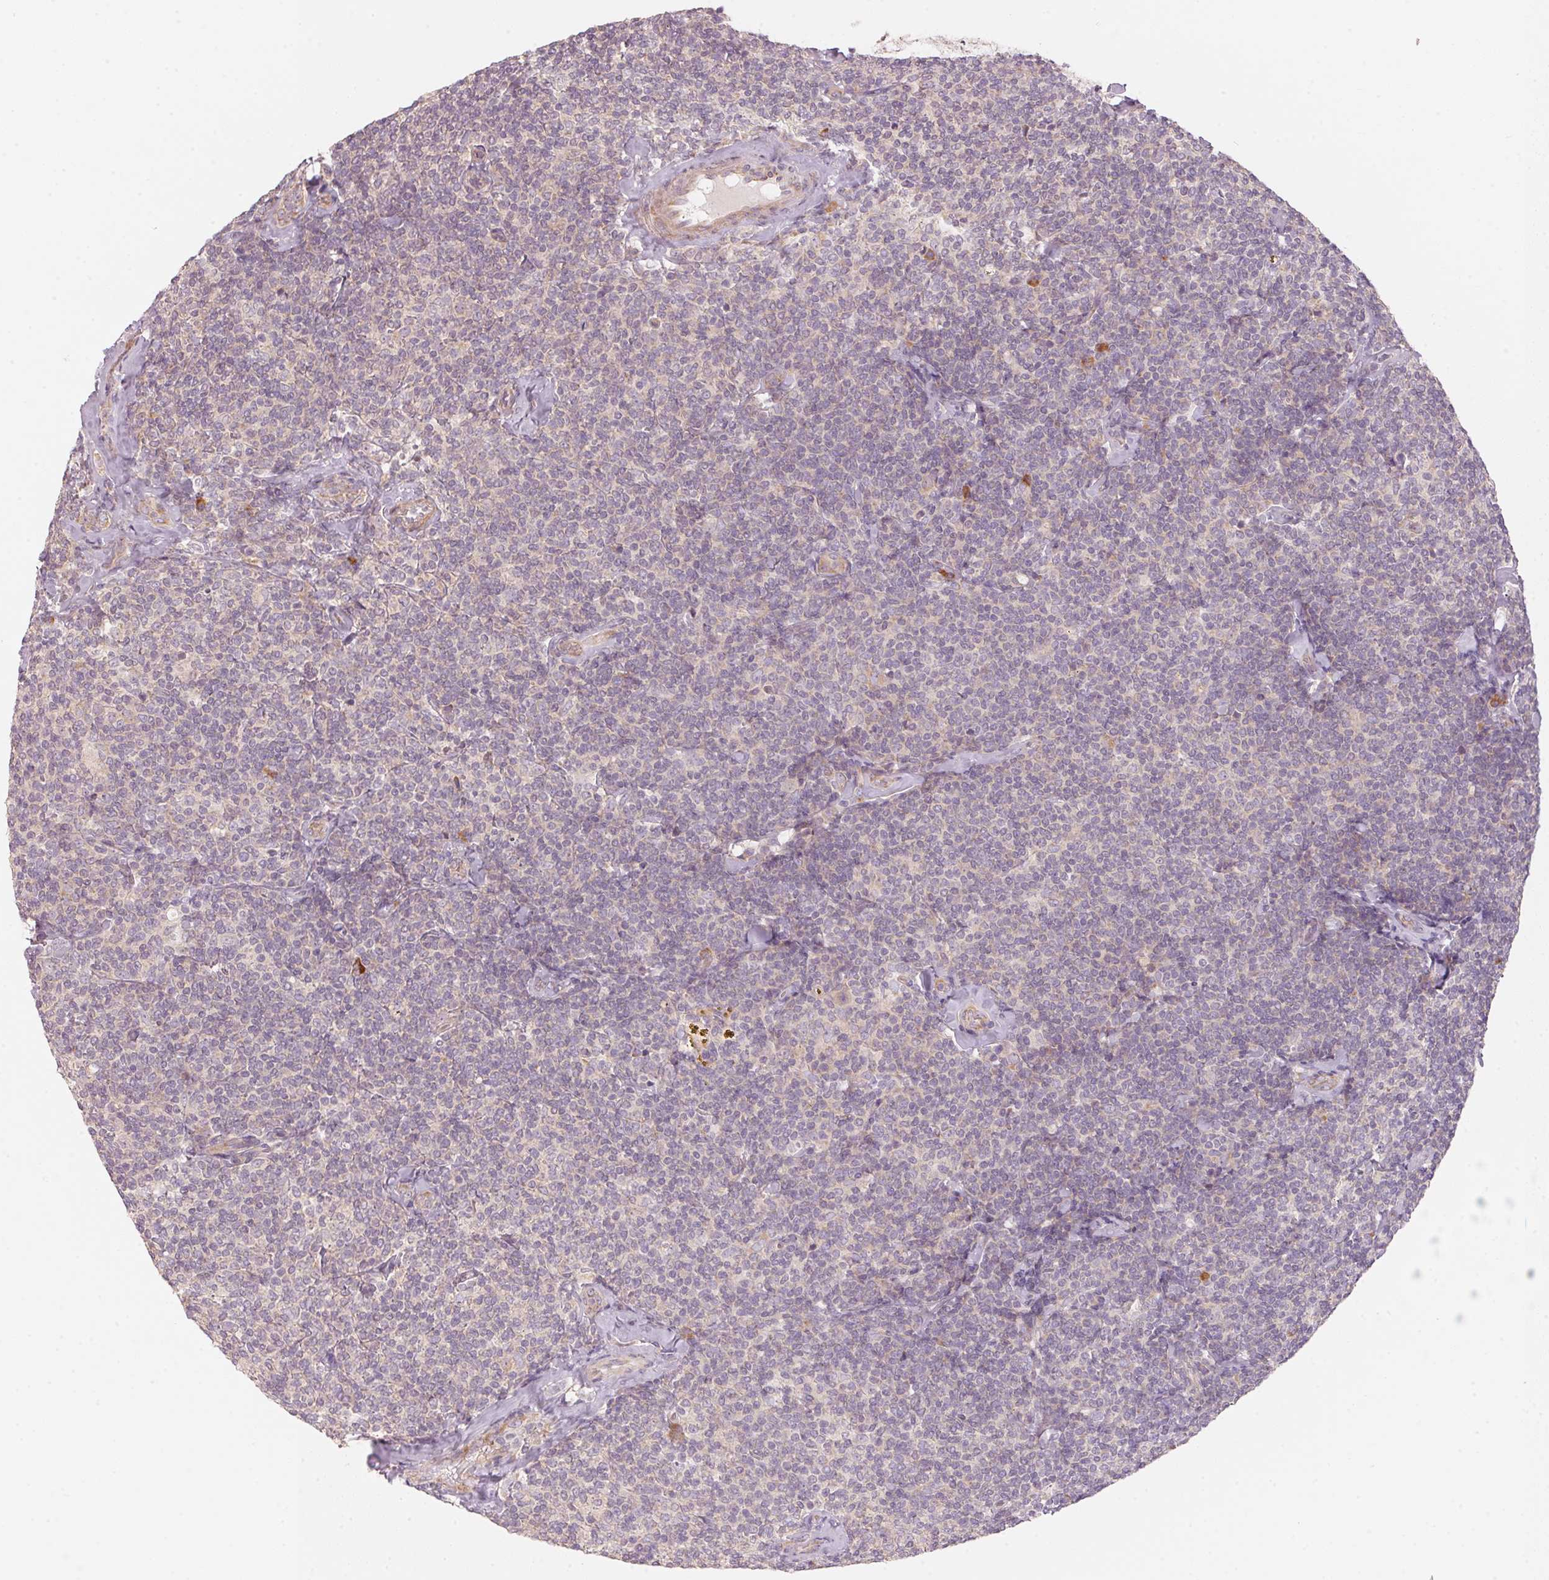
{"staining": {"intensity": "negative", "quantity": "none", "location": "none"}, "tissue": "lymphoma", "cell_type": "Tumor cells", "image_type": "cancer", "snomed": [{"axis": "morphology", "description": "Malignant lymphoma, non-Hodgkin's type, Low grade"}, {"axis": "topography", "description": "Lymph node"}], "caption": "Immunohistochemistry photomicrograph of human low-grade malignant lymphoma, non-Hodgkin's type stained for a protein (brown), which reveals no expression in tumor cells.", "gene": "BLOC1S2", "patient": {"sex": "female", "age": 56}}